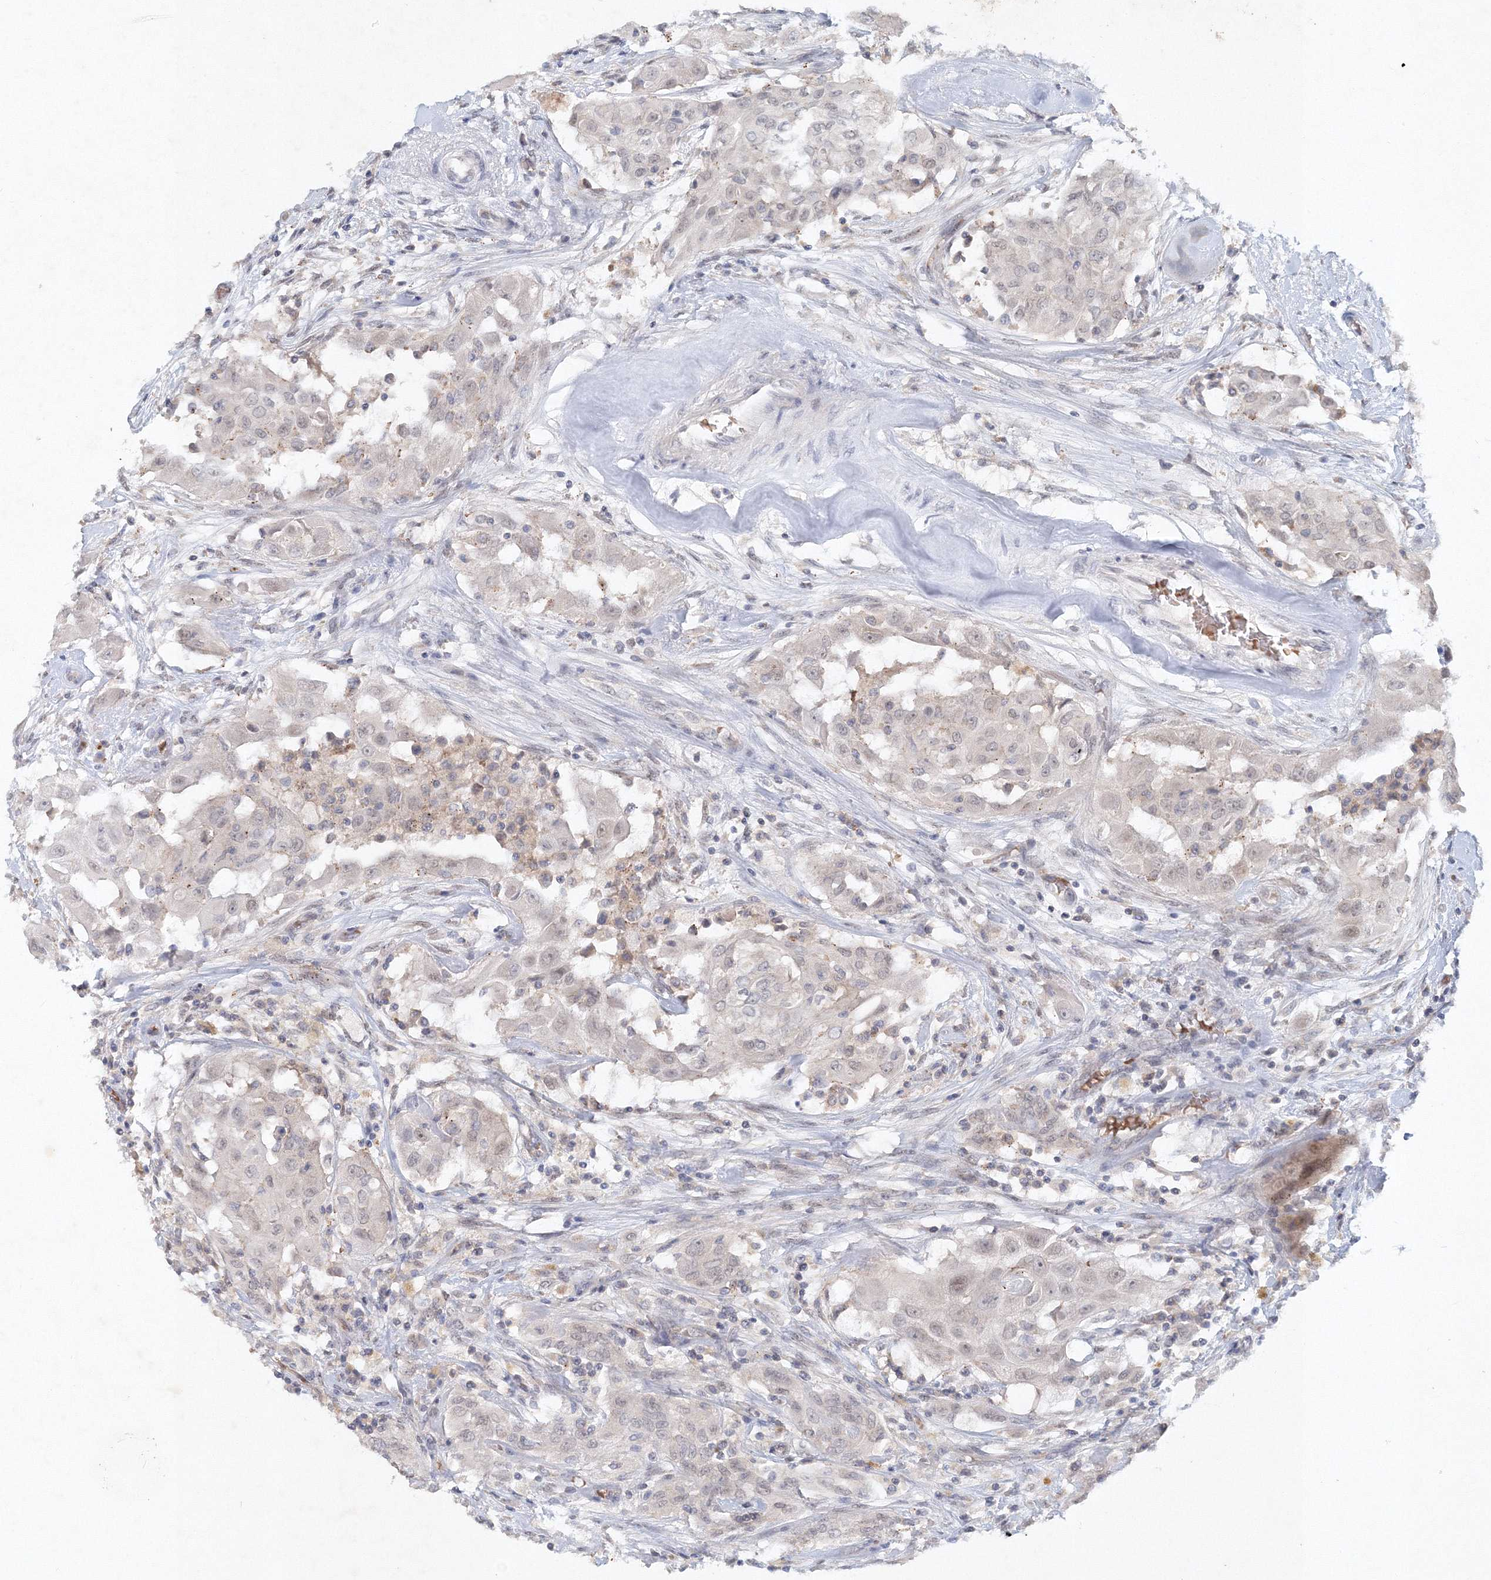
{"staining": {"intensity": "negative", "quantity": "none", "location": "none"}, "tissue": "thyroid cancer", "cell_type": "Tumor cells", "image_type": "cancer", "snomed": [{"axis": "morphology", "description": "Papillary adenocarcinoma, NOS"}, {"axis": "topography", "description": "Thyroid gland"}], "caption": "Protein analysis of thyroid papillary adenocarcinoma shows no significant expression in tumor cells.", "gene": "SH3BP5", "patient": {"sex": "female", "age": 59}}